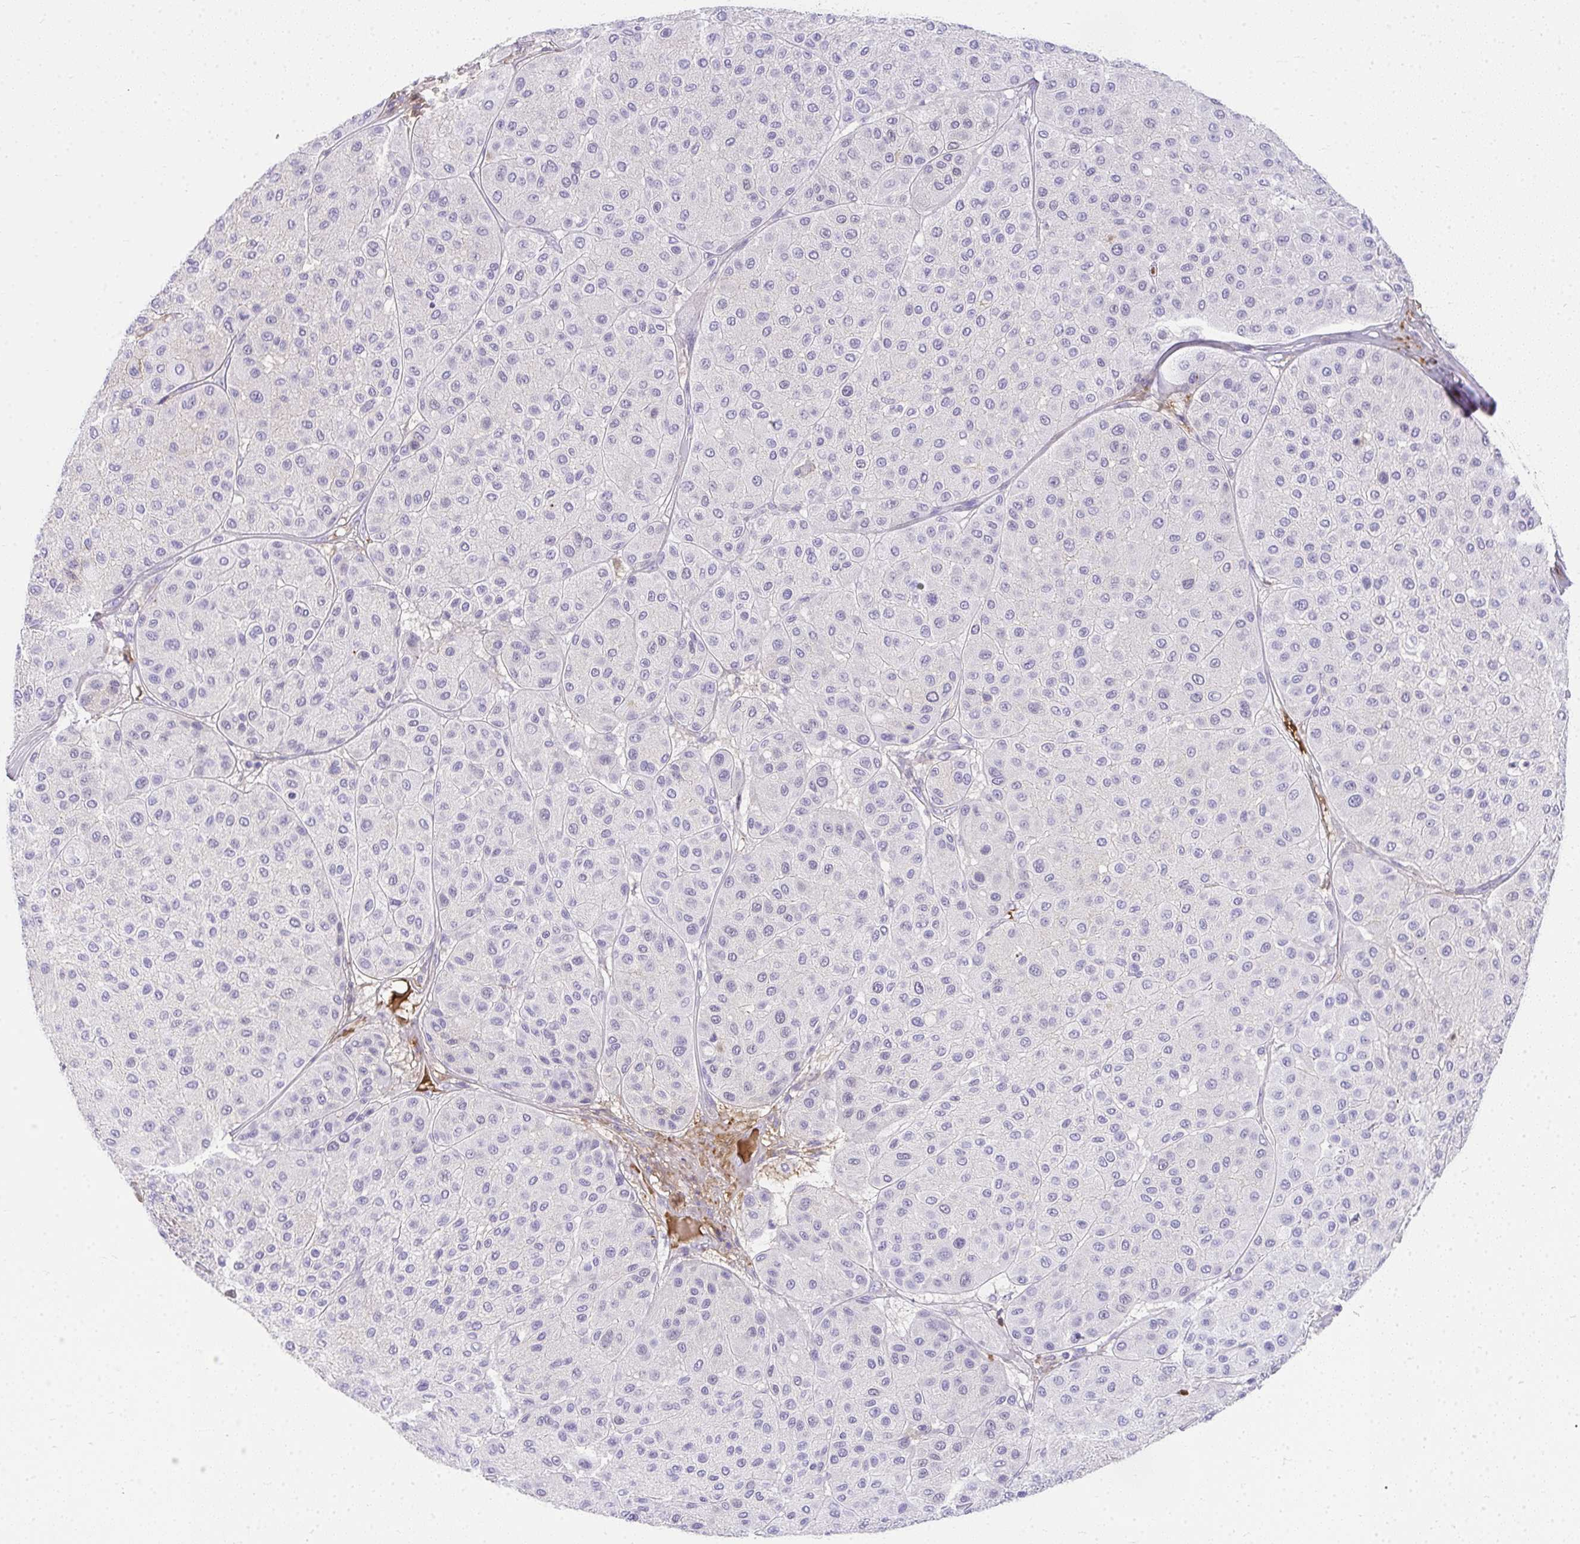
{"staining": {"intensity": "negative", "quantity": "none", "location": "none"}, "tissue": "melanoma", "cell_type": "Tumor cells", "image_type": "cancer", "snomed": [{"axis": "morphology", "description": "Malignant melanoma, Metastatic site"}, {"axis": "topography", "description": "Smooth muscle"}], "caption": "A high-resolution photomicrograph shows immunohistochemistry staining of malignant melanoma (metastatic site), which reveals no significant expression in tumor cells.", "gene": "ZSWIM3", "patient": {"sex": "male", "age": 41}}